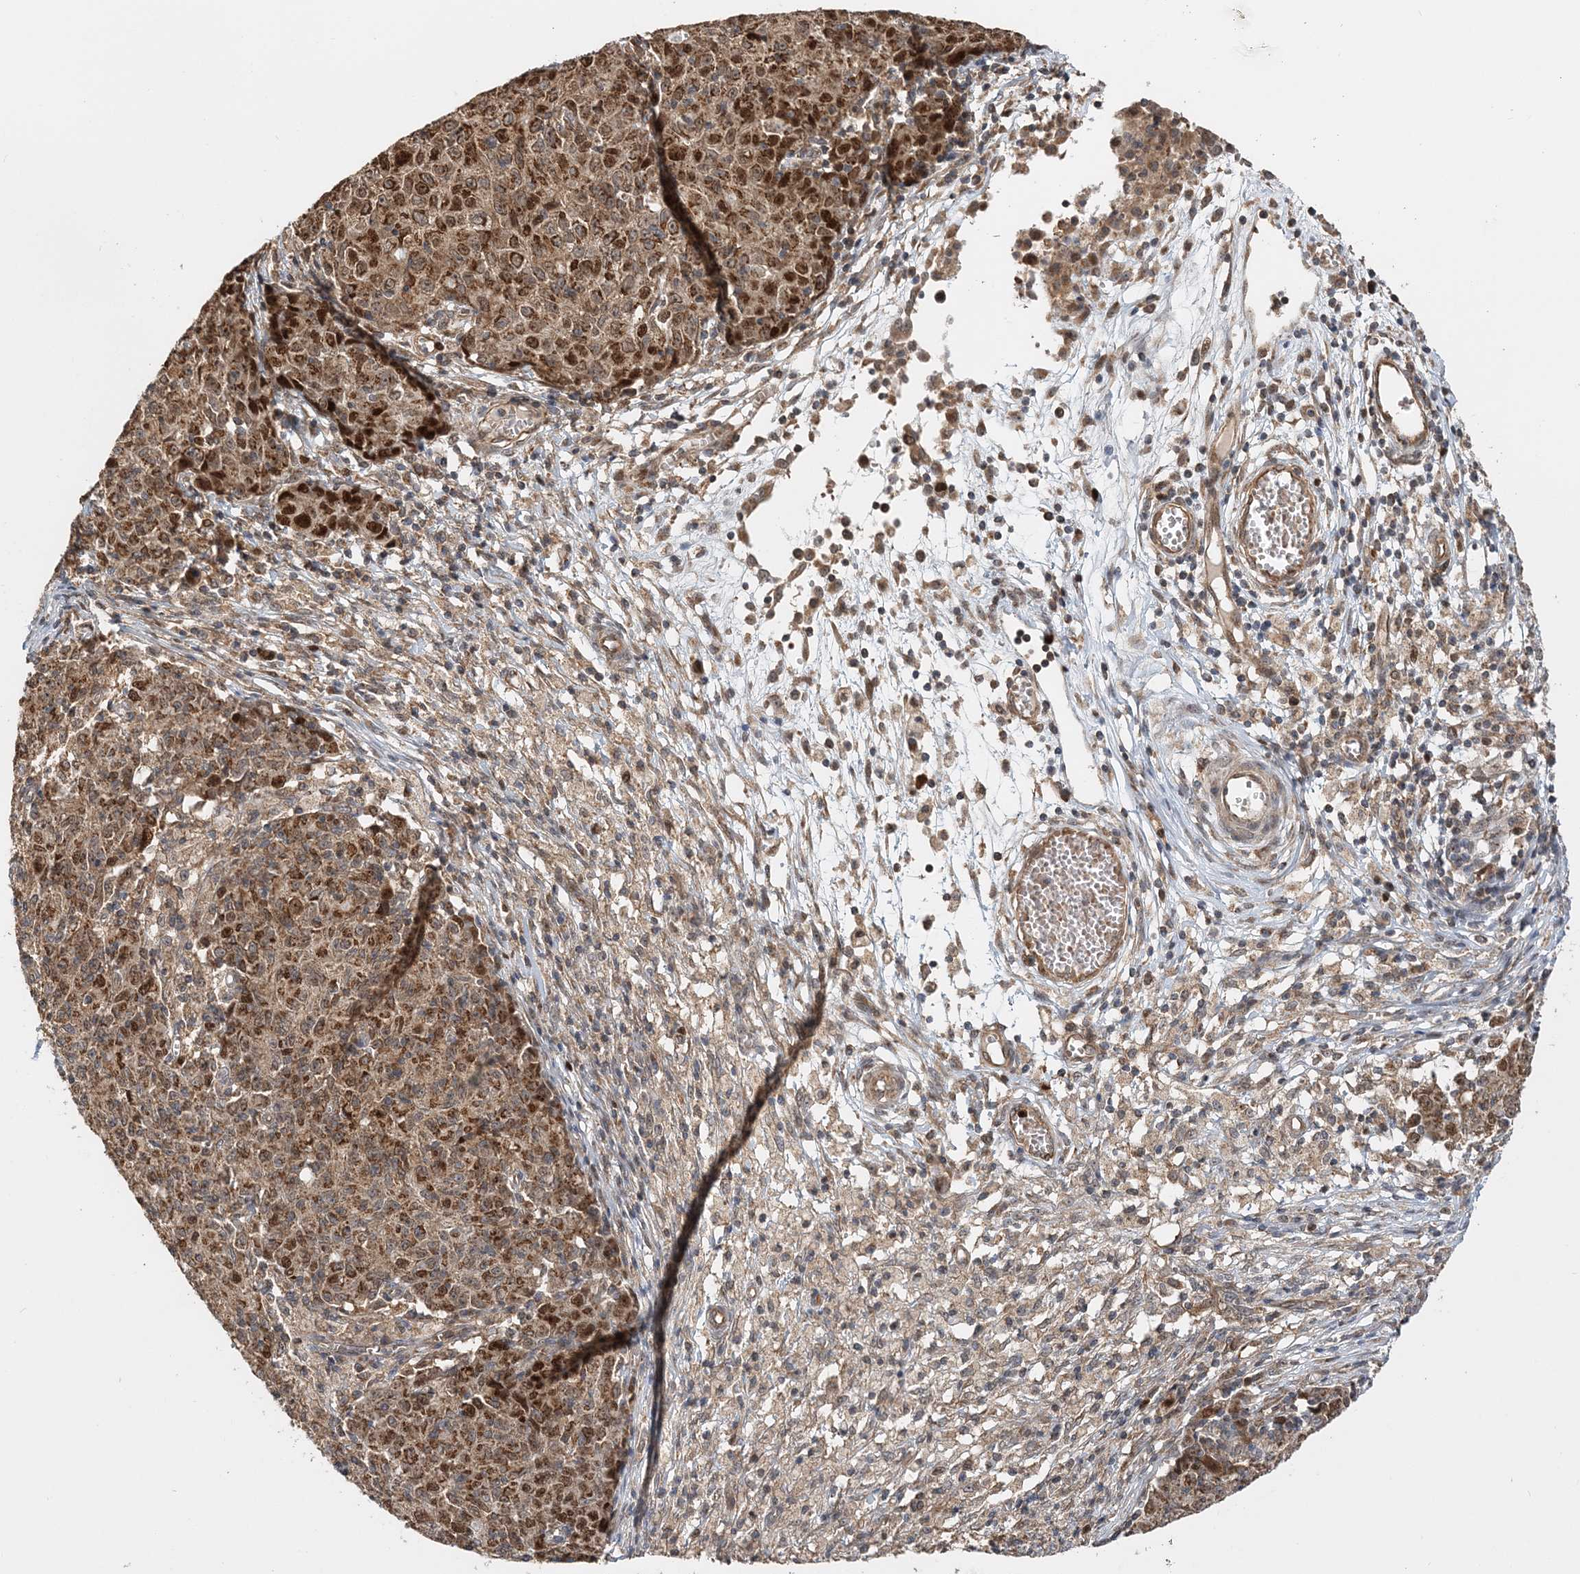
{"staining": {"intensity": "moderate", "quantity": ">75%", "location": "cytoplasmic/membranous,nuclear"}, "tissue": "ovarian cancer", "cell_type": "Tumor cells", "image_type": "cancer", "snomed": [{"axis": "morphology", "description": "Carcinoma, endometroid"}, {"axis": "topography", "description": "Ovary"}], "caption": "IHC staining of ovarian cancer, which shows medium levels of moderate cytoplasmic/membranous and nuclear expression in about >75% of tumor cells indicating moderate cytoplasmic/membranous and nuclear protein expression. The staining was performed using DAB (3,3'-diaminobenzidine) (brown) for protein detection and nuclei were counterstained in hematoxylin (blue).", "gene": "KIF4A", "patient": {"sex": "female", "age": 42}}